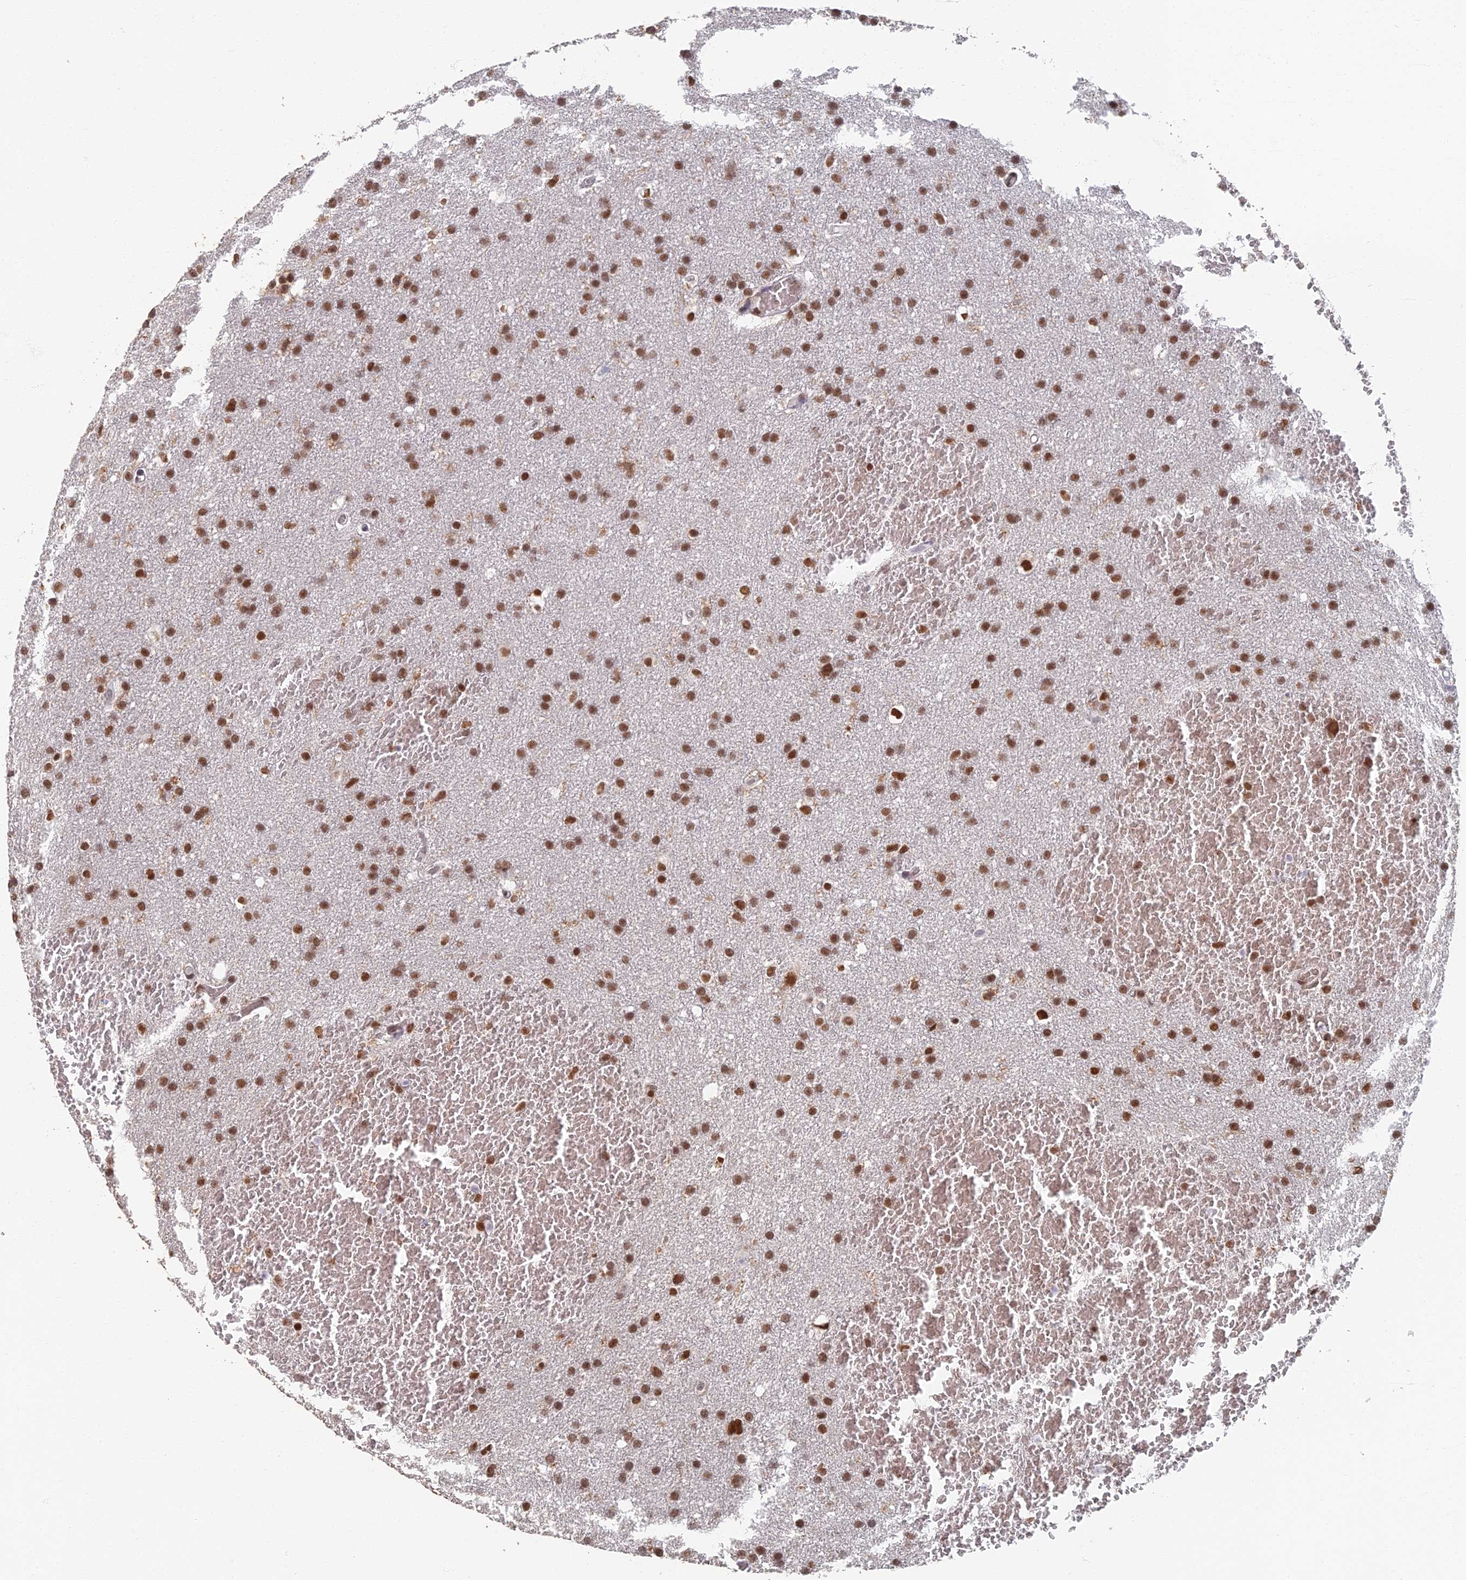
{"staining": {"intensity": "moderate", "quantity": ">75%", "location": "nuclear"}, "tissue": "glioma", "cell_type": "Tumor cells", "image_type": "cancer", "snomed": [{"axis": "morphology", "description": "Glioma, malignant, High grade"}, {"axis": "topography", "description": "Cerebral cortex"}], "caption": "Immunohistochemical staining of human high-grade glioma (malignant) reveals medium levels of moderate nuclear expression in about >75% of tumor cells. (DAB (3,3'-diaminobenzidine) IHC, brown staining for protein, blue staining for nuclei).", "gene": "GPATCH1", "patient": {"sex": "female", "age": 36}}